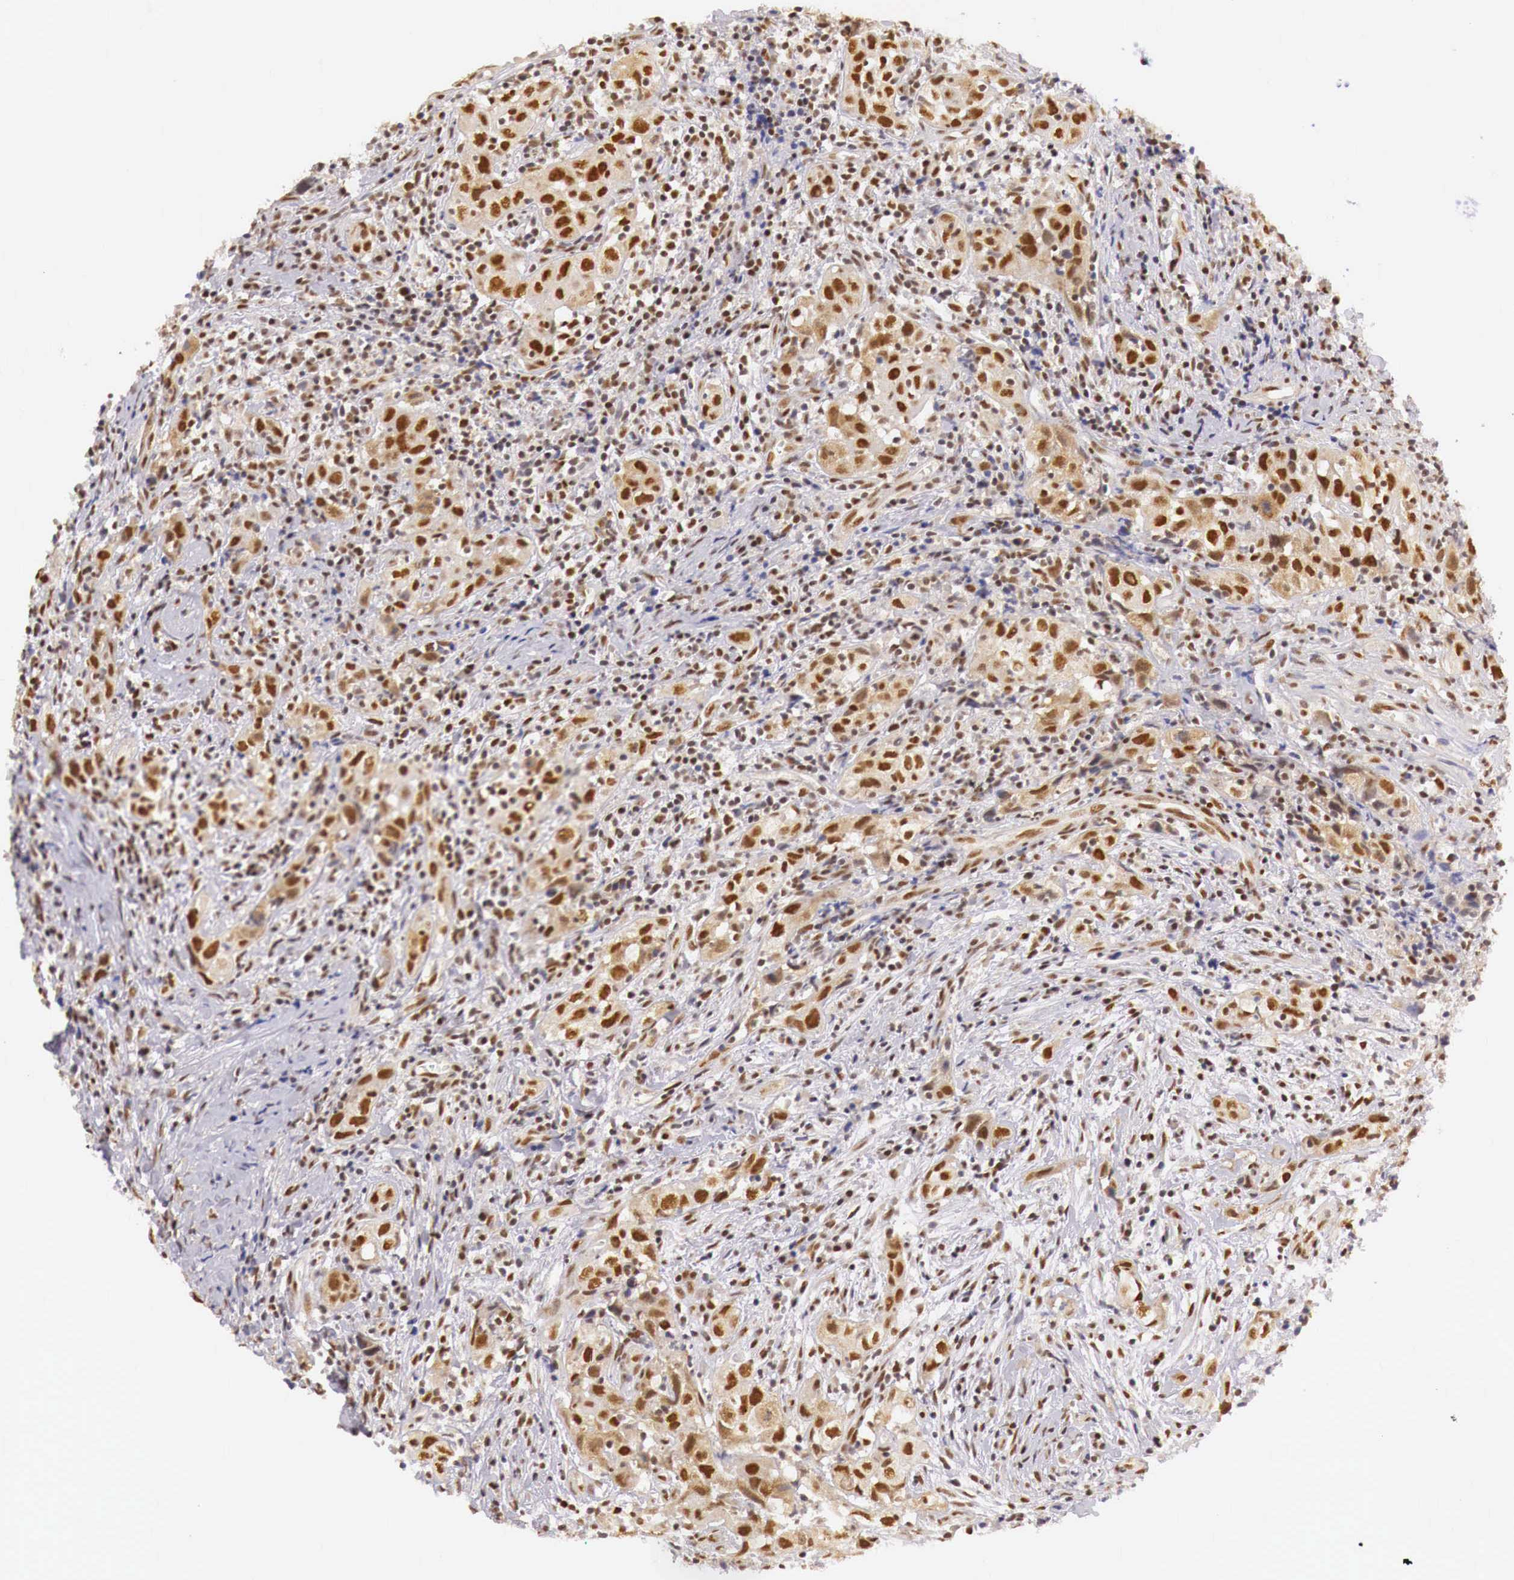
{"staining": {"intensity": "moderate", "quantity": ">75%", "location": "cytoplasmic/membranous,nuclear"}, "tissue": "head and neck cancer", "cell_type": "Tumor cells", "image_type": "cancer", "snomed": [{"axis": "morphology", "description": "Squamous cell carcinoma, NOS"}, {"axis": "topography", "description": "Oral tissue"}, {"axis": "topography", "description": "Head-Neck"}], "caption": "There is medium levels of moderate cytoplasmic/membranous and nuclear positivity in tumor cells of head and neck squamous cell carcinoma, as demonstrated by immunohistochemical staining (brown color).", "gene": "GPKOW", "patient": {"sex": "female", "age": 82}}